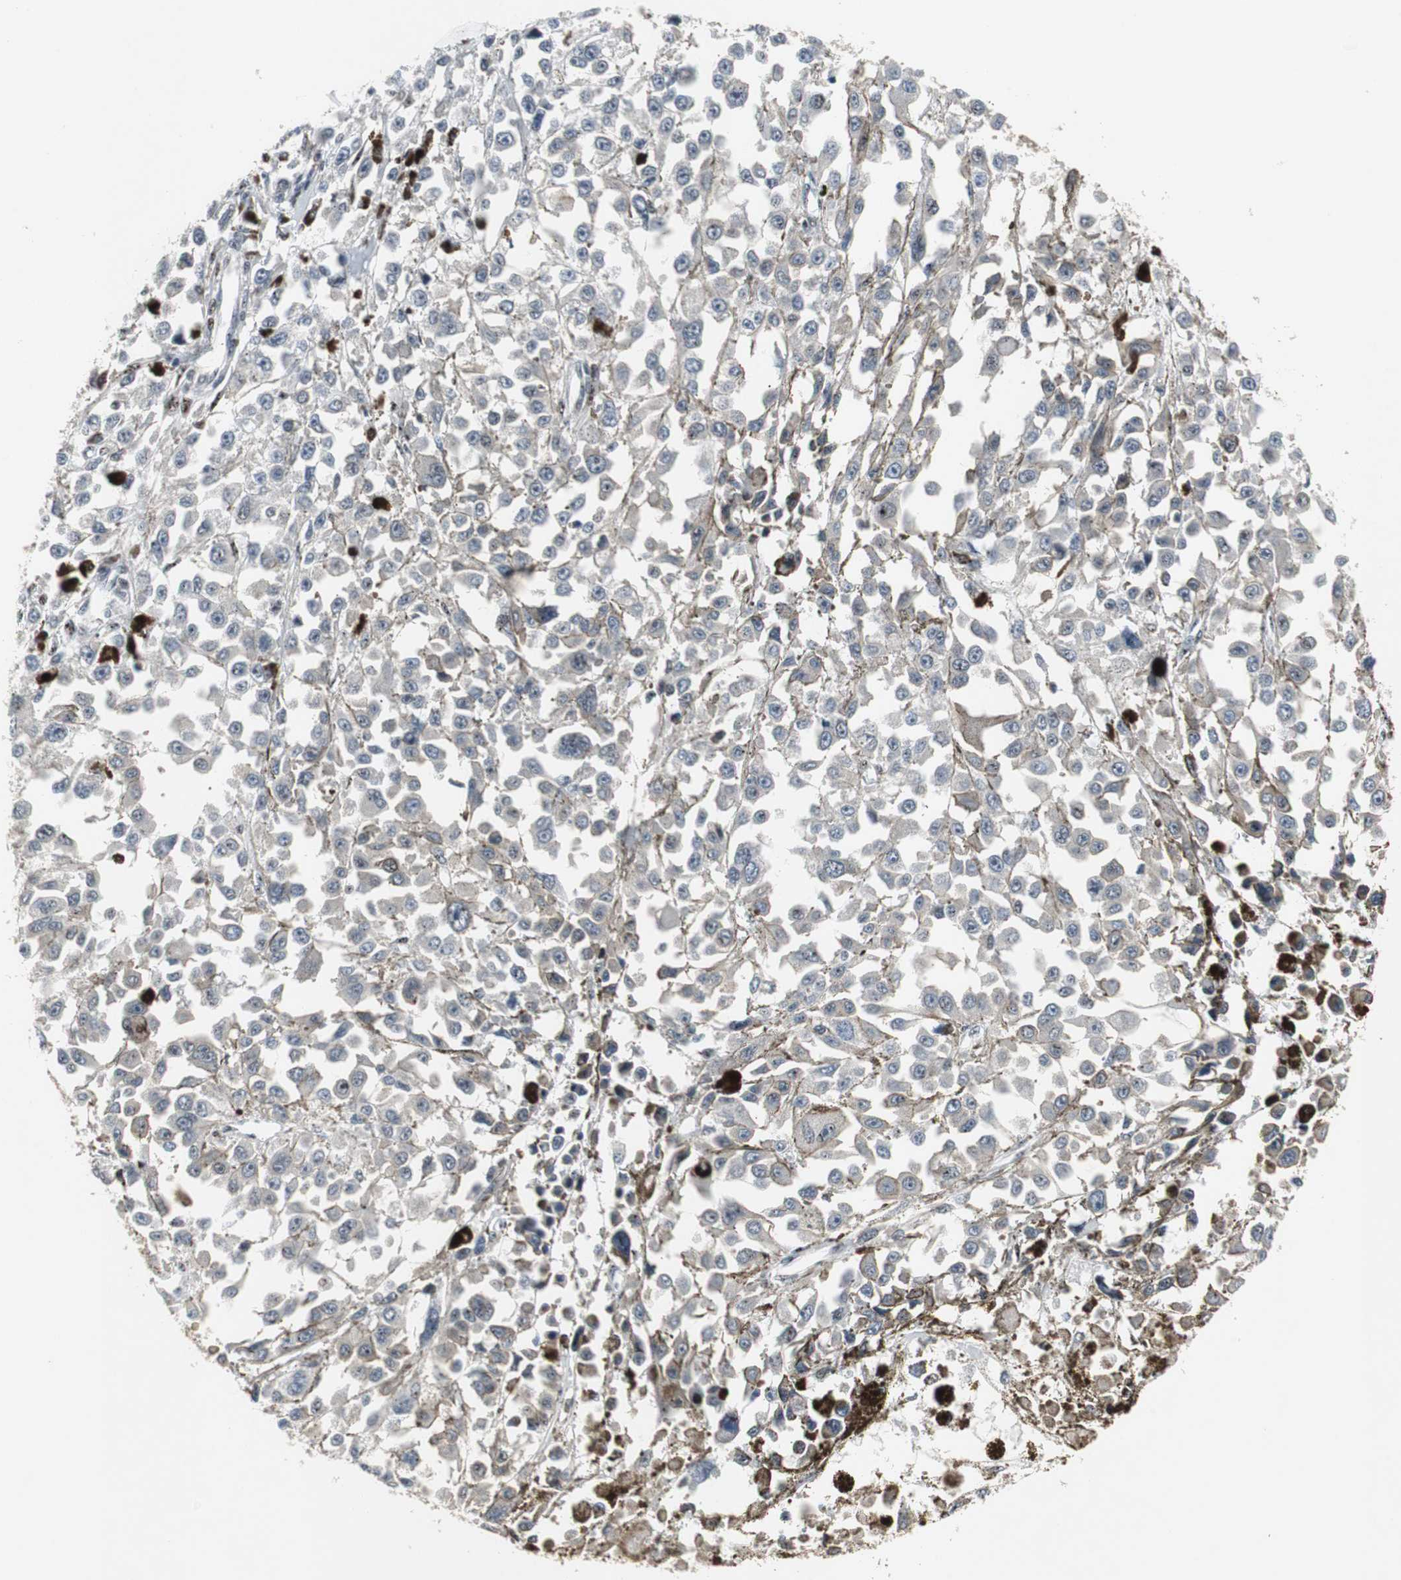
{"staining": {"intensity": "negative", "quantity": "none", "location": "none"}, "tissue": "melanoma", "cell_type": "Tumor cells", "image_type": "cancer", "snomed": [{"axis": "morphology", "description": "Malignant melanoma, Metastatic site"}, {"axis": "topography", "description": "Lymph node"}], "caption": "Tumor cells are negative for brown protein staining in melanoma. (Immunohistochemistry, brightfield microscopy, high magnification).", "gene": "GRK2", "patient": {"sex": "male", "age": 59}}